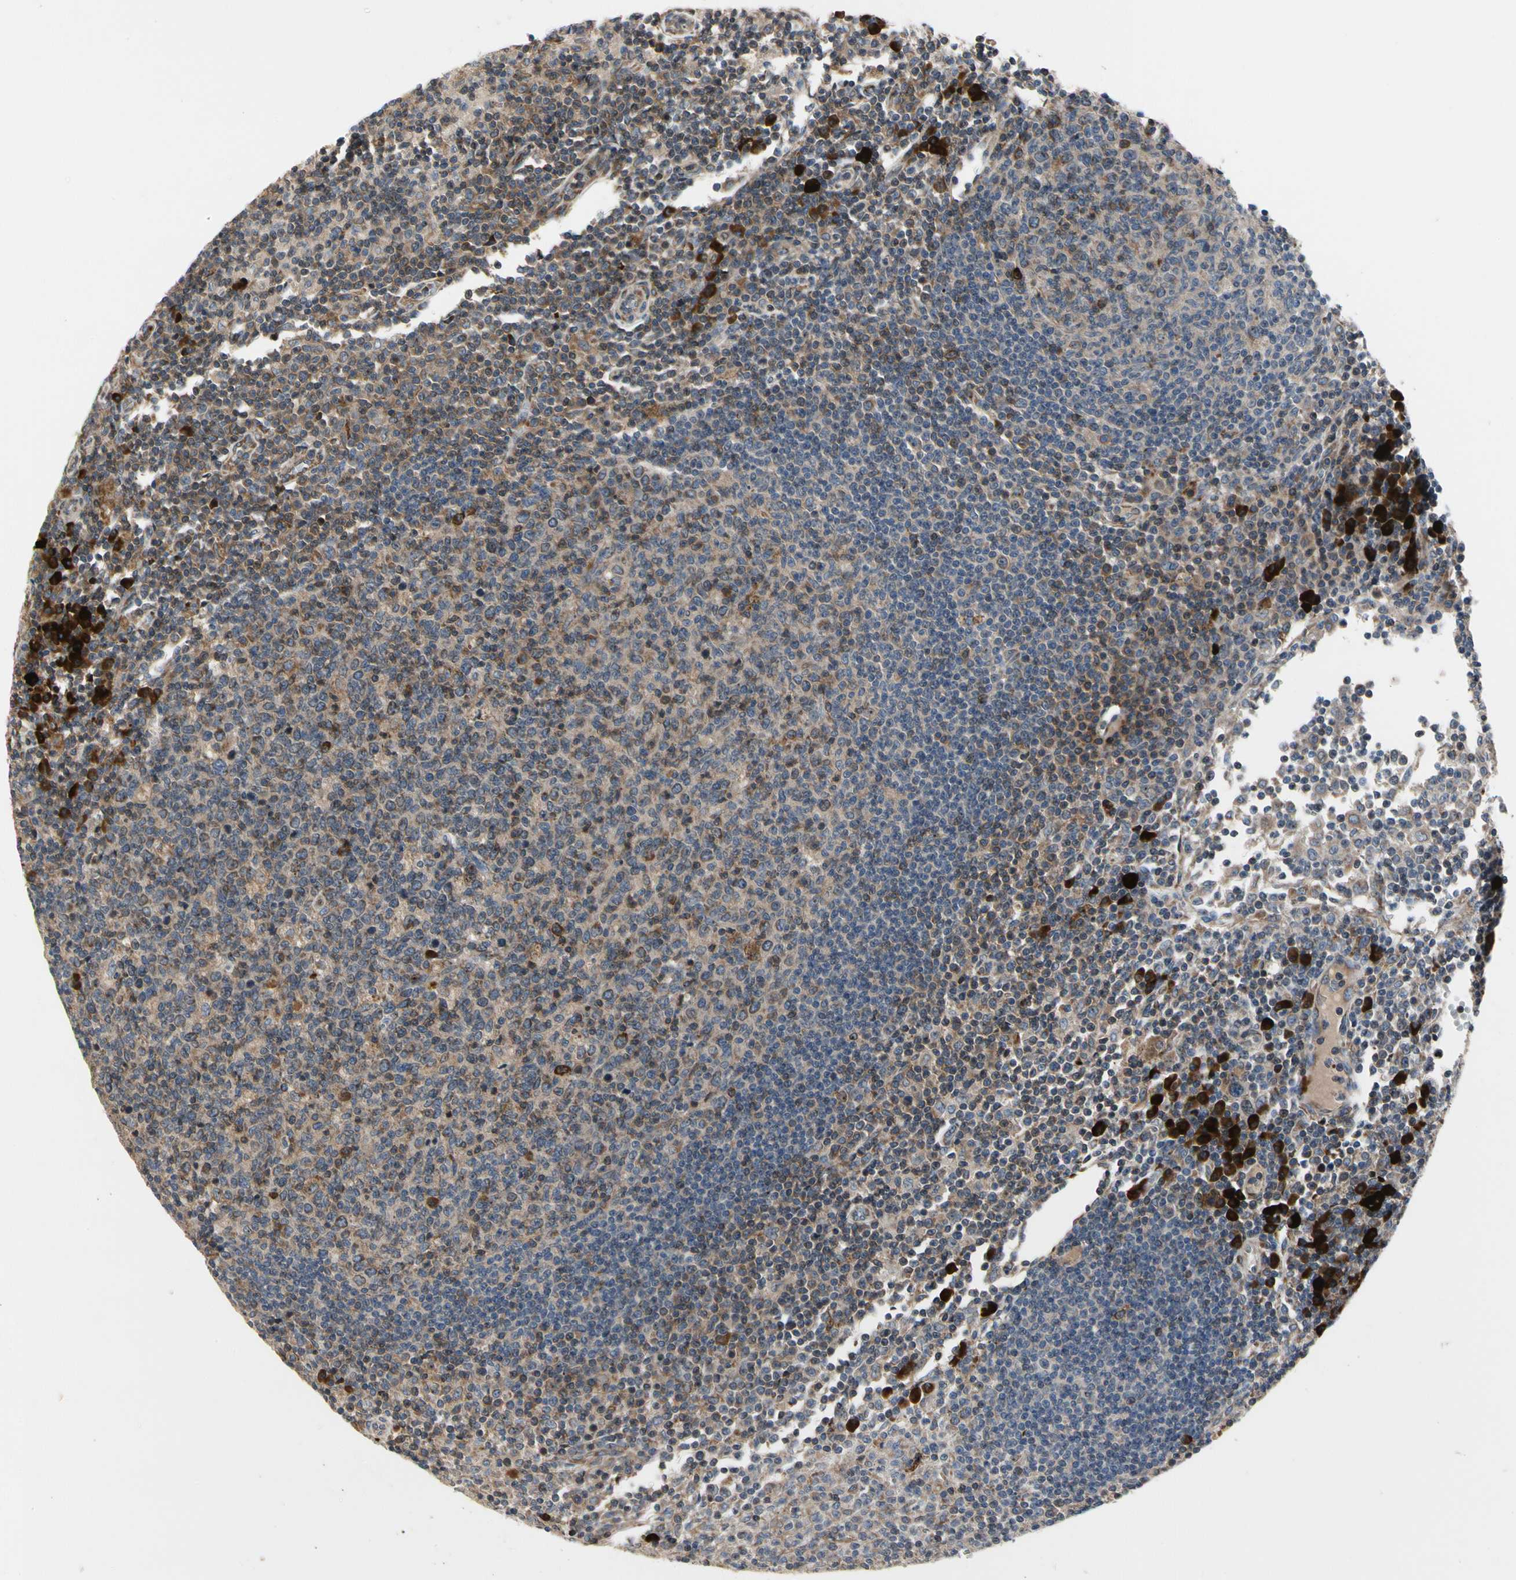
{"staining": {"intensity": "weak", "quantity": ">75%", "location": "cytoplasmic/membranous"}, "tissue": "lymph node", "cell_type": "Germinal center cells", "image_type": "normal", "snomed": [{"axis": "morphology", "description": "Normal tissue, NOS"}, {"axis": "morphology", "description": "Inflammation, NOS"}, {"axis": "topography", "description": "Lymph node"}], "caption": "Human lymph node stained with a brown dye displays weak cytoplasmic/membranous positive expression in about >75% of germinal center cells.", "gene": "MMEL1", "patient": {"sex": "male", "age": 55}}